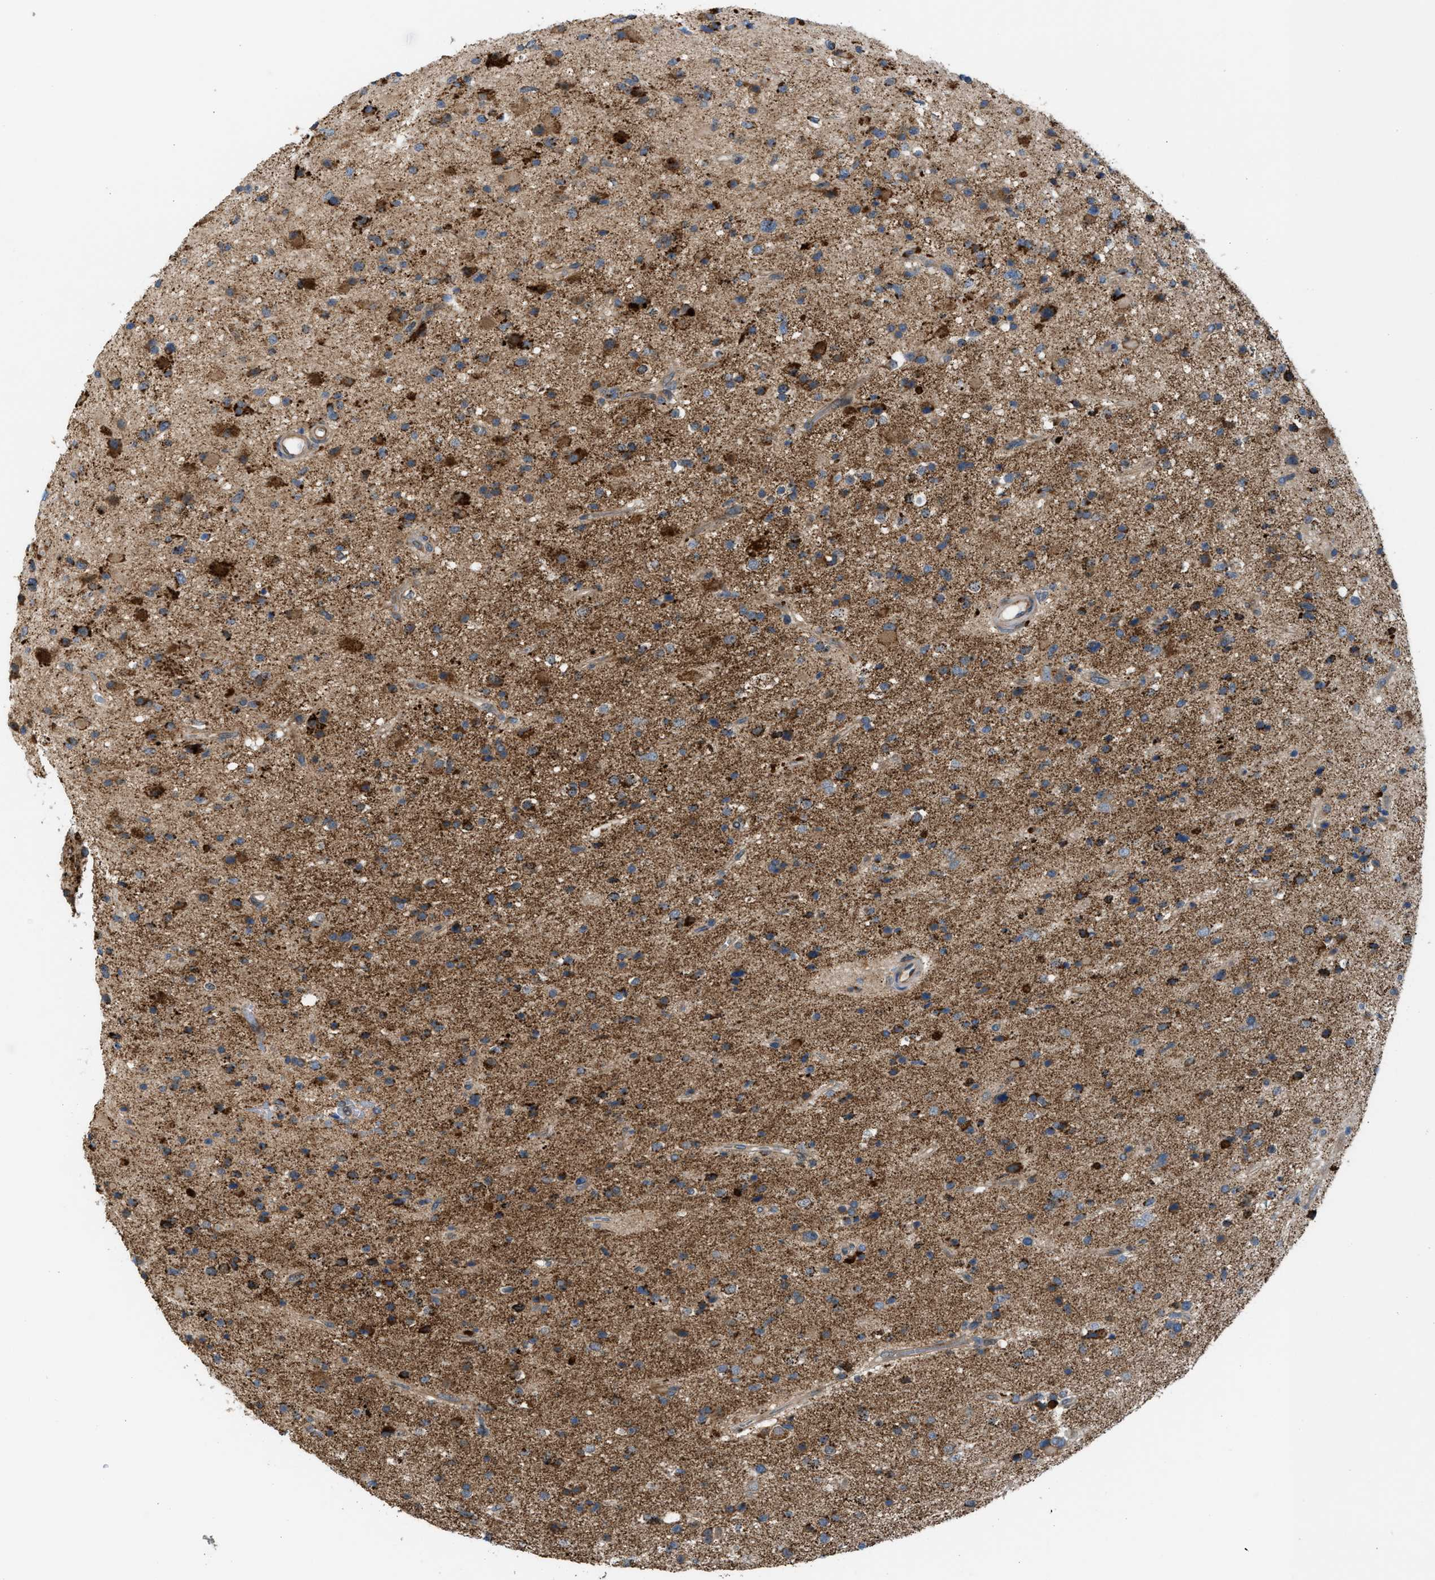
{"staining": {"intensity": "strong", "quantity": "25%-75%", "location": "cytoplasmic/membranous"}, "tissue": "glioma", "cell_type": "Tumor cells", "image_type": "cancer", "snomed": [{"axis": "morphology", "description": "Glioma, malignant, High grade"}, {"axis": "topography", "description": "Brain"}], "caption": "A brown stain shows strong cytoplasmic/membranous staining of a protein in human malignant glioma (high-grade) tumor cells. (DAB (3,3'-diaminobenzidine) IHC with brightfield microscopy, high magnification).", "gene": "PDCL", "patient": {"sex": "male", "age": 33}}